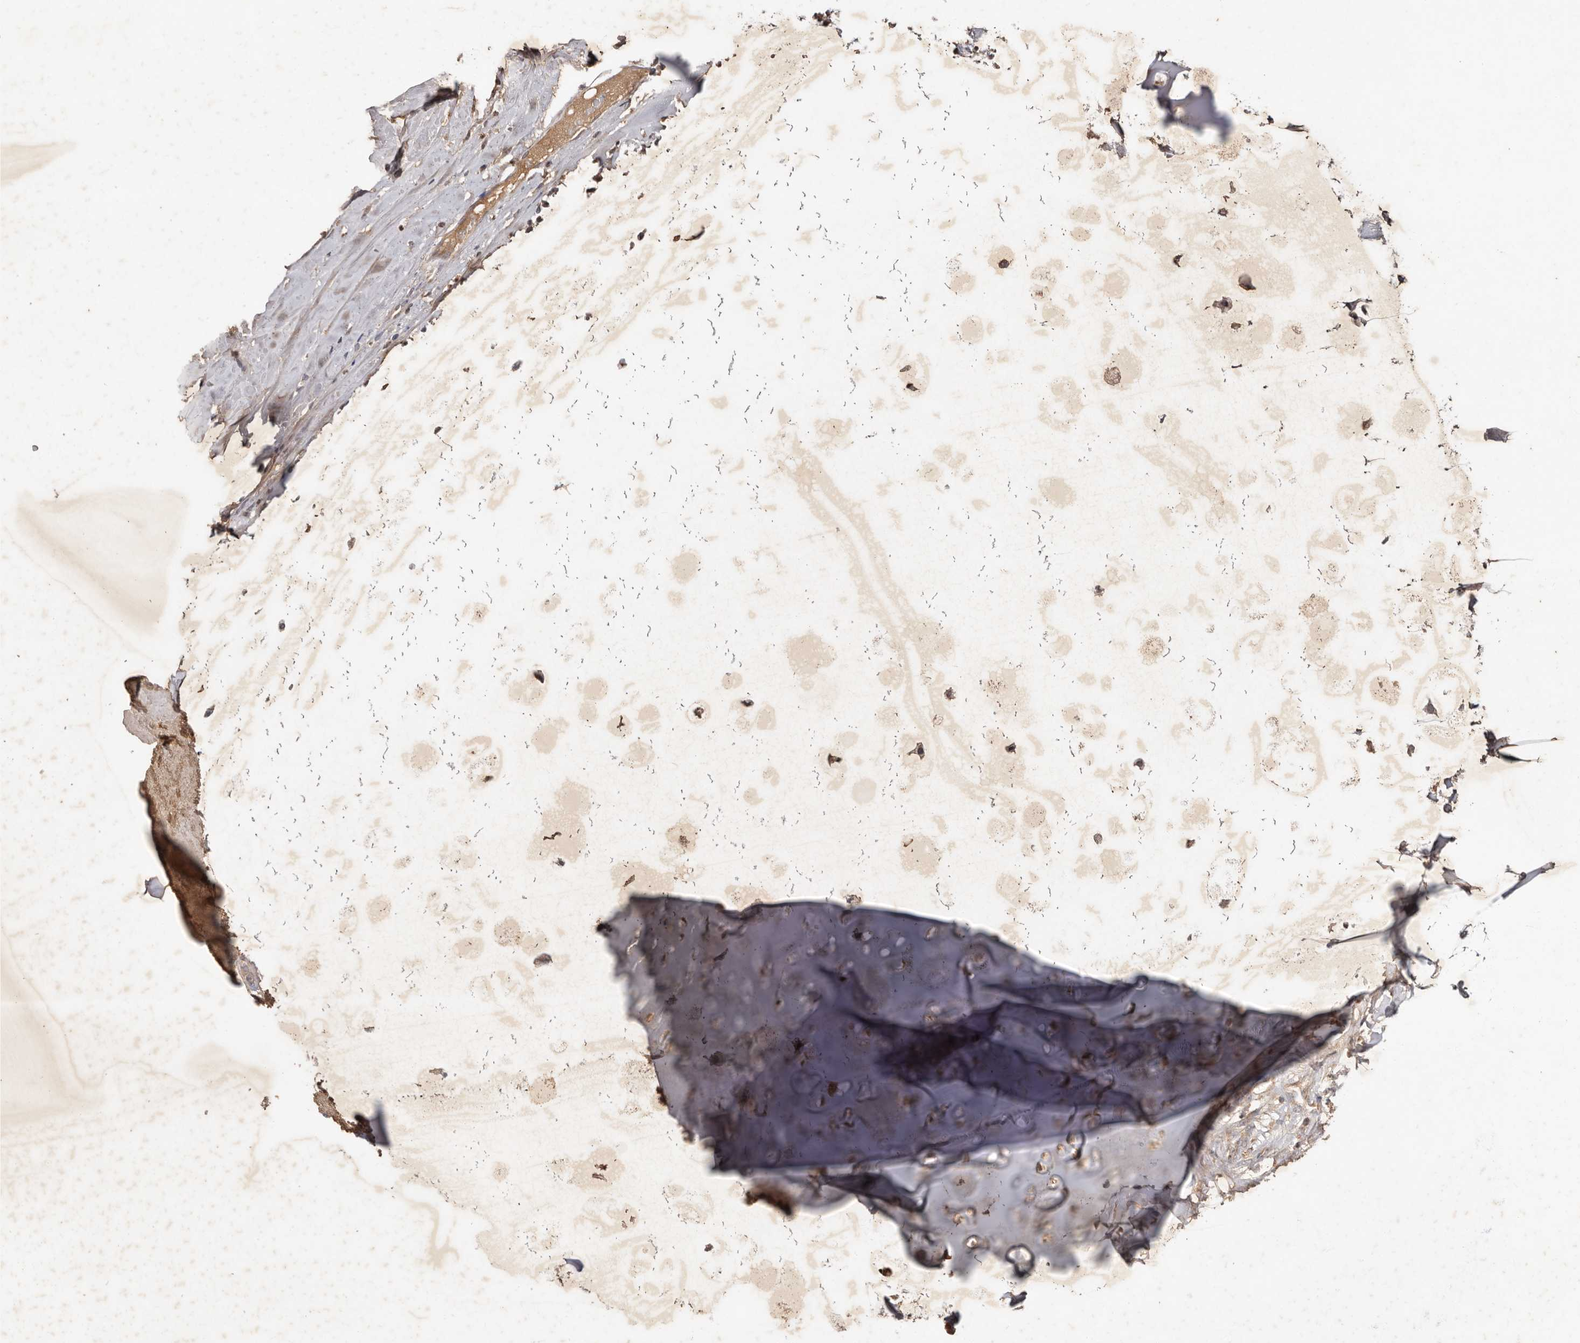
{"staining": {"intensity": "moderate", "quantity": "25%-75%", "location": "cytoplasmic/membranous"}, "tissue": "soft tissue", "cell_type": "Chondrocytes", "image_type": "normal", "snomed": [{"axis": "morphology", "description": "Normal tissue, NOS"}, {"axis": "morphology", "description": "Basal cell carcinoma"}, {"axis": "topography", "description": "Cartilage tissue"}, {"axis": "topography", "description": "Nasopharynx"}, {"axis": "topography", "description": "Oral tissue"}], "caption": "Moderate cytoplasmic/membranous expression is identified in about 25%-75% of chondrocytes in normal soft tissue.", "gene": "PKIB", "patient": {"sex": "female", "age": 77}}